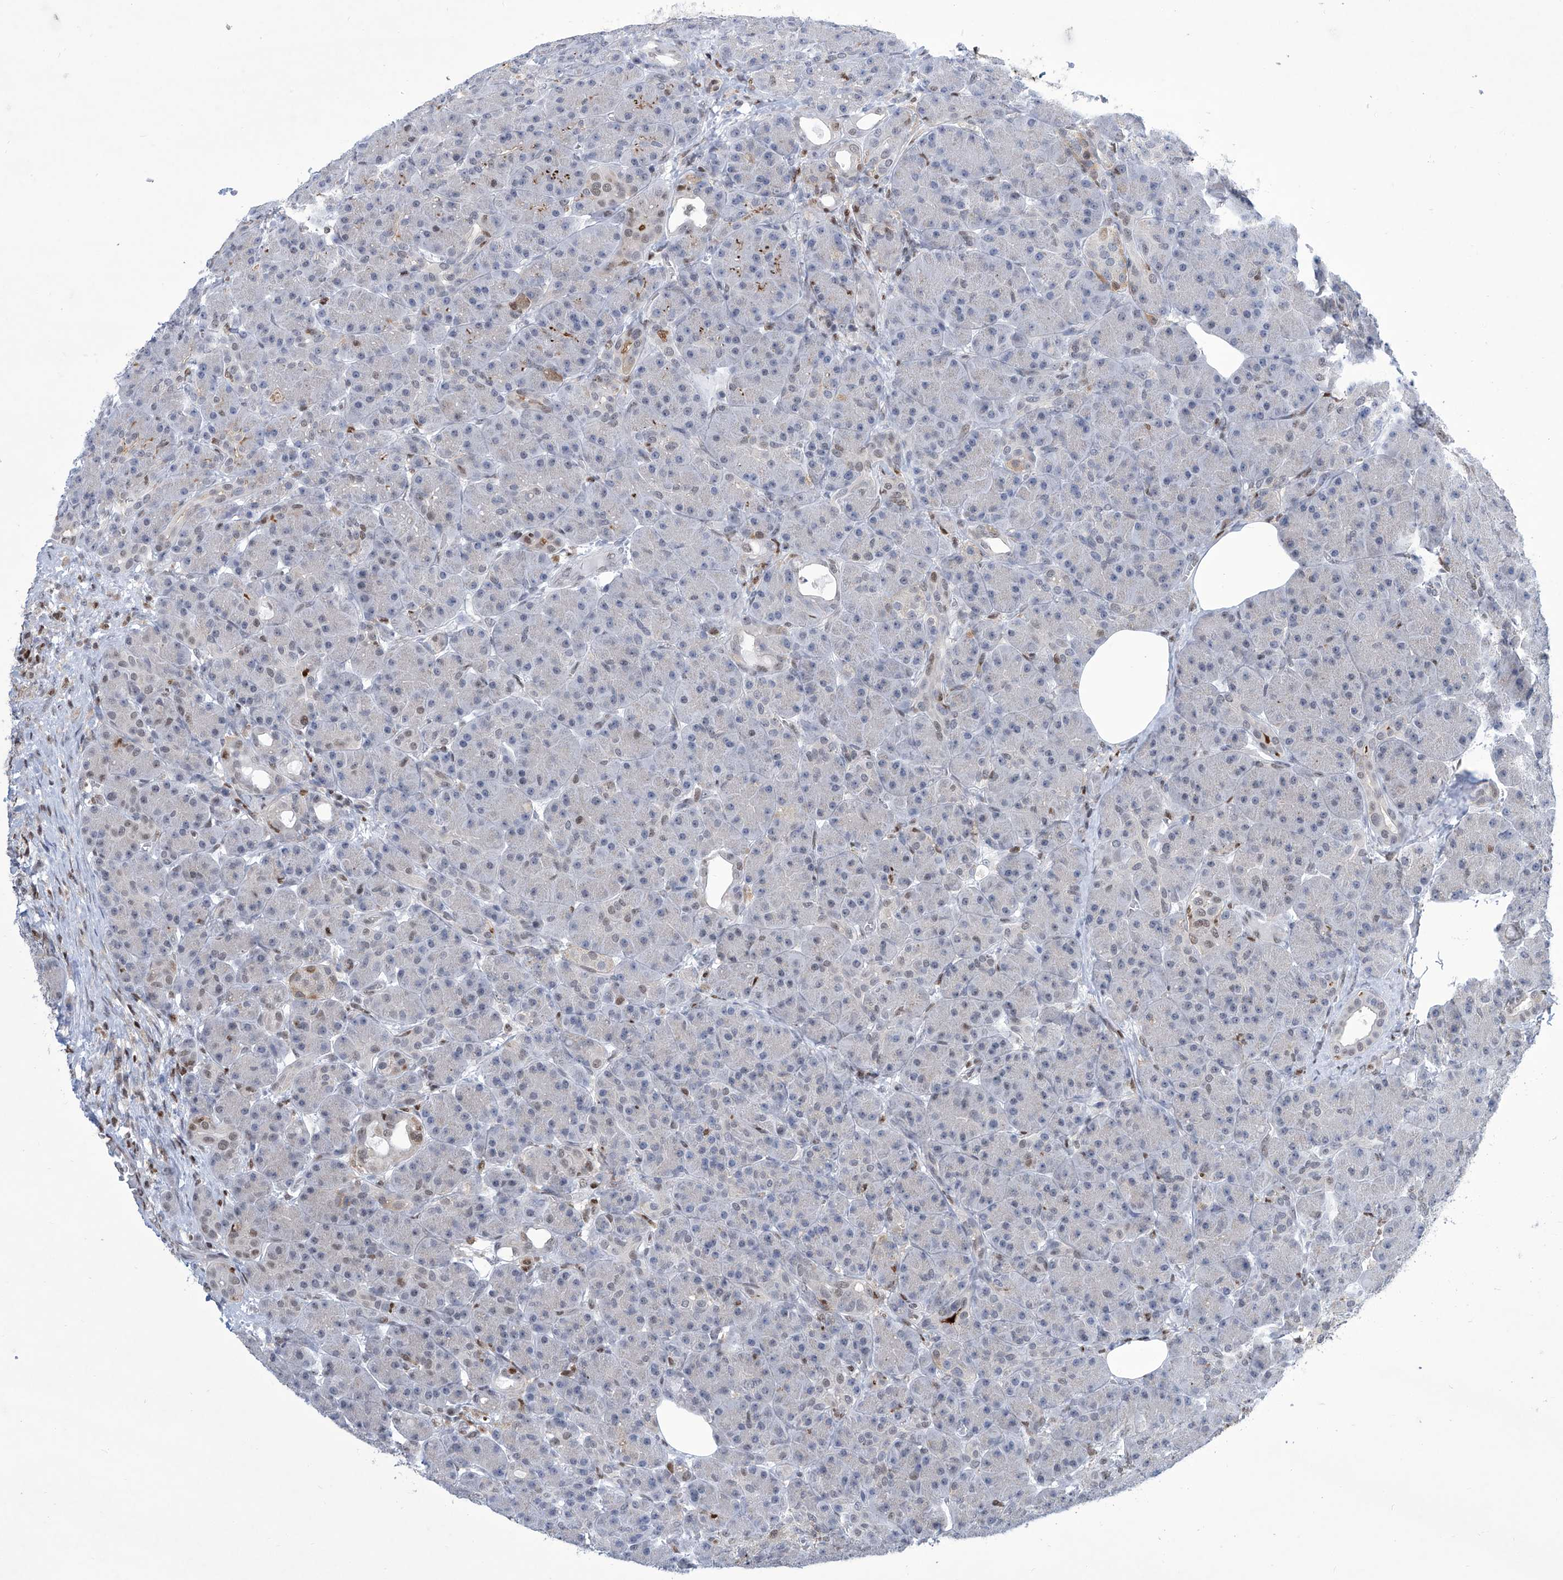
{"staining": {"intensity": "weak", "quantity": "<25%", "location": "nuclear"}, "tissue": "pancreas", "cell_type": "Exocrine glandular cells", "image_type": "normal", "snomed": [{"axis": "morphology", "description": "Normal tissue, NOS"}, {"axis": "topography", "description": "Pancreas"}], "caption": "Immunohistochemistry photomicrograph of benign pancreas: pancreas stained with DAB demonstrates no significant protein positivity in exocrine glandular cells. (DAB (3,3'-diaminobenzidine) immunohistochemistry (IHC) with hematoxylin counter stain).", "gene": "SREBF2", "patient": {"sex": "male", "age": 63}}